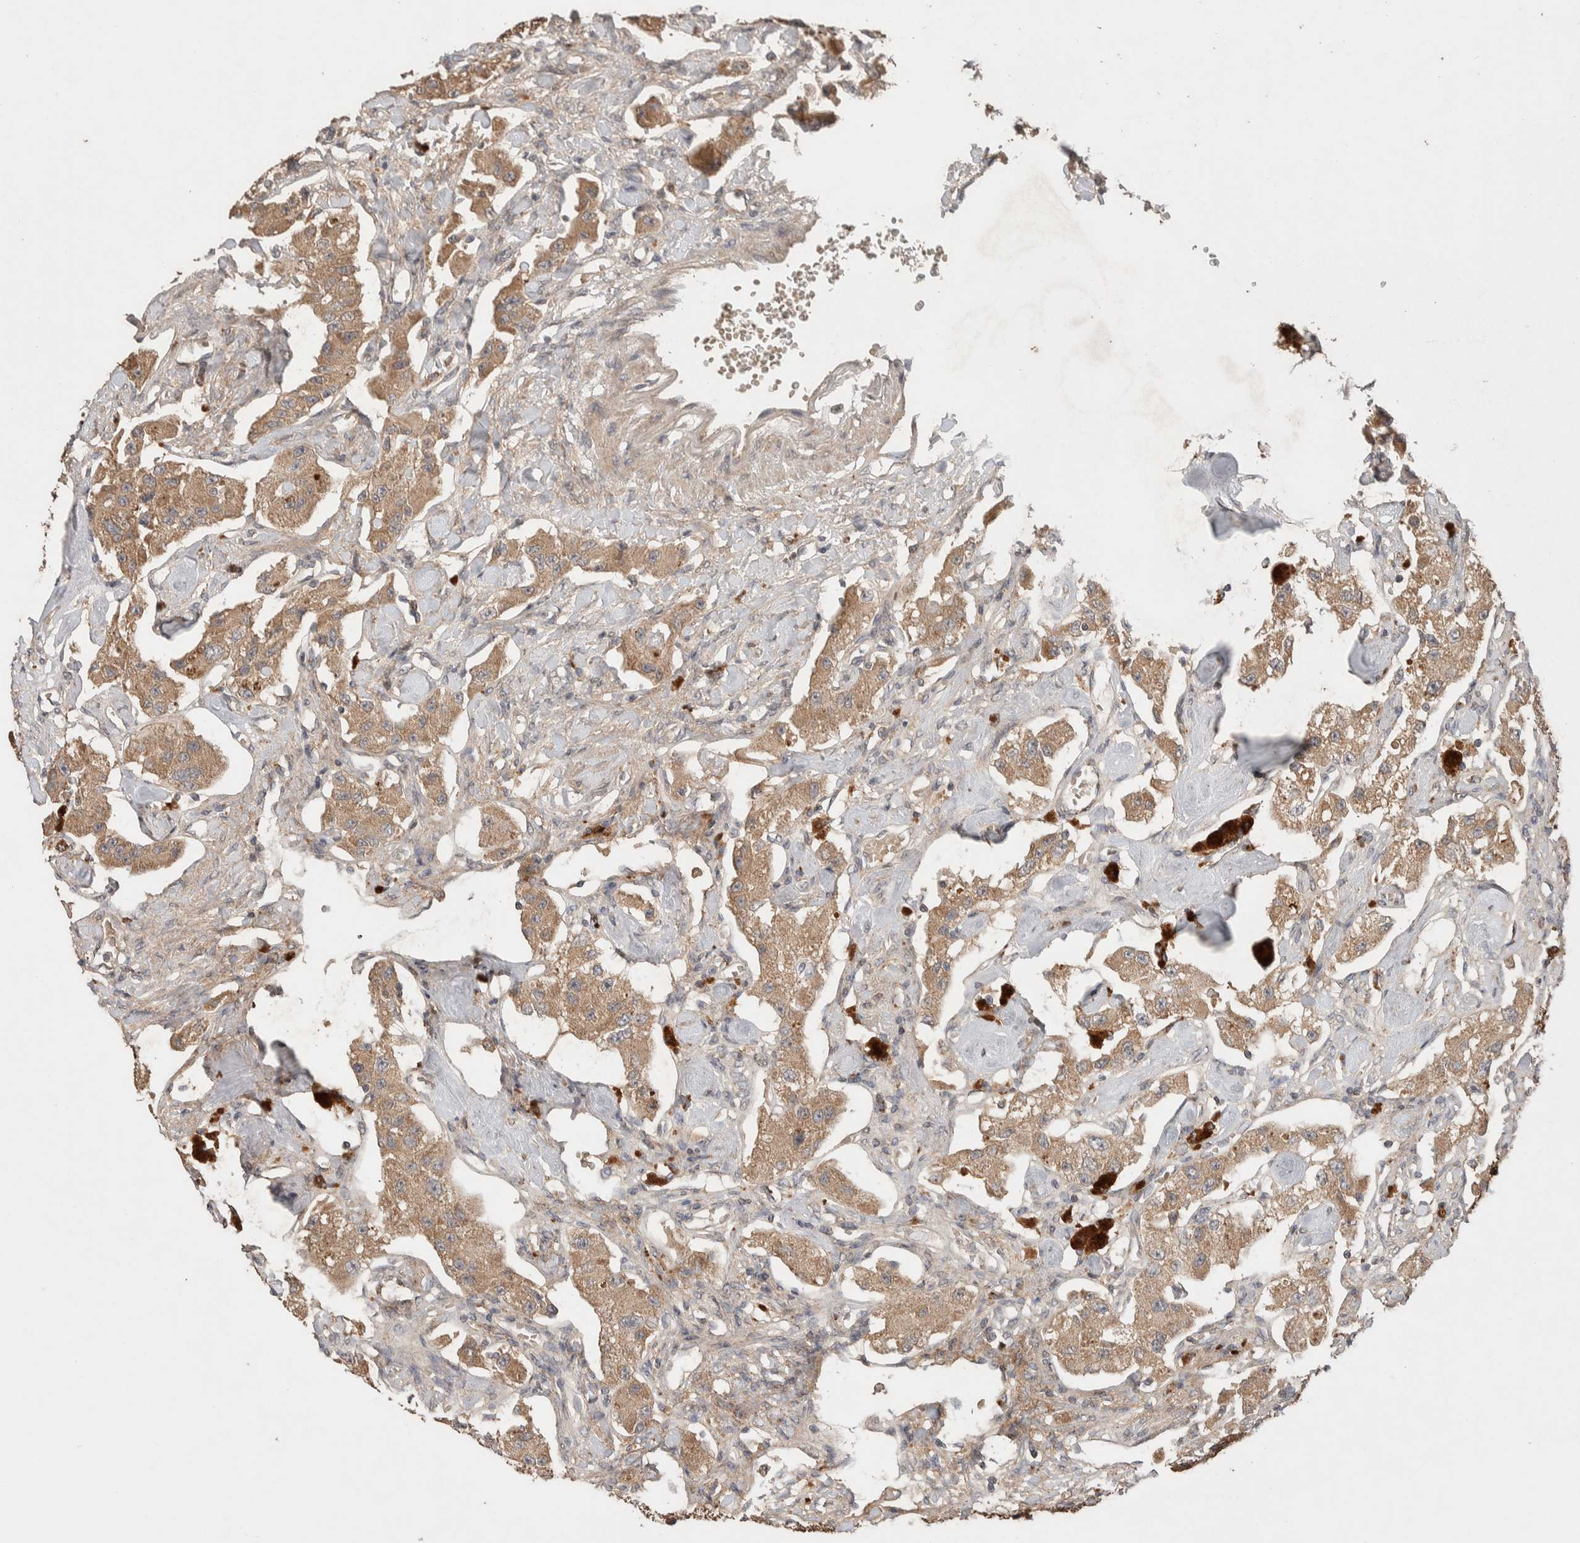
{"staining": {"intensity": "moderate", "quantity": ">75%", "location": "cytoplasmic/membranous"}, "tissue": "carcinoid", "cell_type": "Tumor cells", "image_type": "cancer", "snomed": [{"axis": "morphology", "description": "Carcinoid, malignant, NOS"}, {"axis": "topography", "description": "Pancreas"}], "caption": "The immunohistochemical stain shows moderate cytoplasmic/membranous expression in tumor cells of carcinoid tissue. The protein of interest is shown in brown color, while the nuclei are stained blue.", "gene": "KCNJ5", "patient": {"sex": "male", "age": 41}}